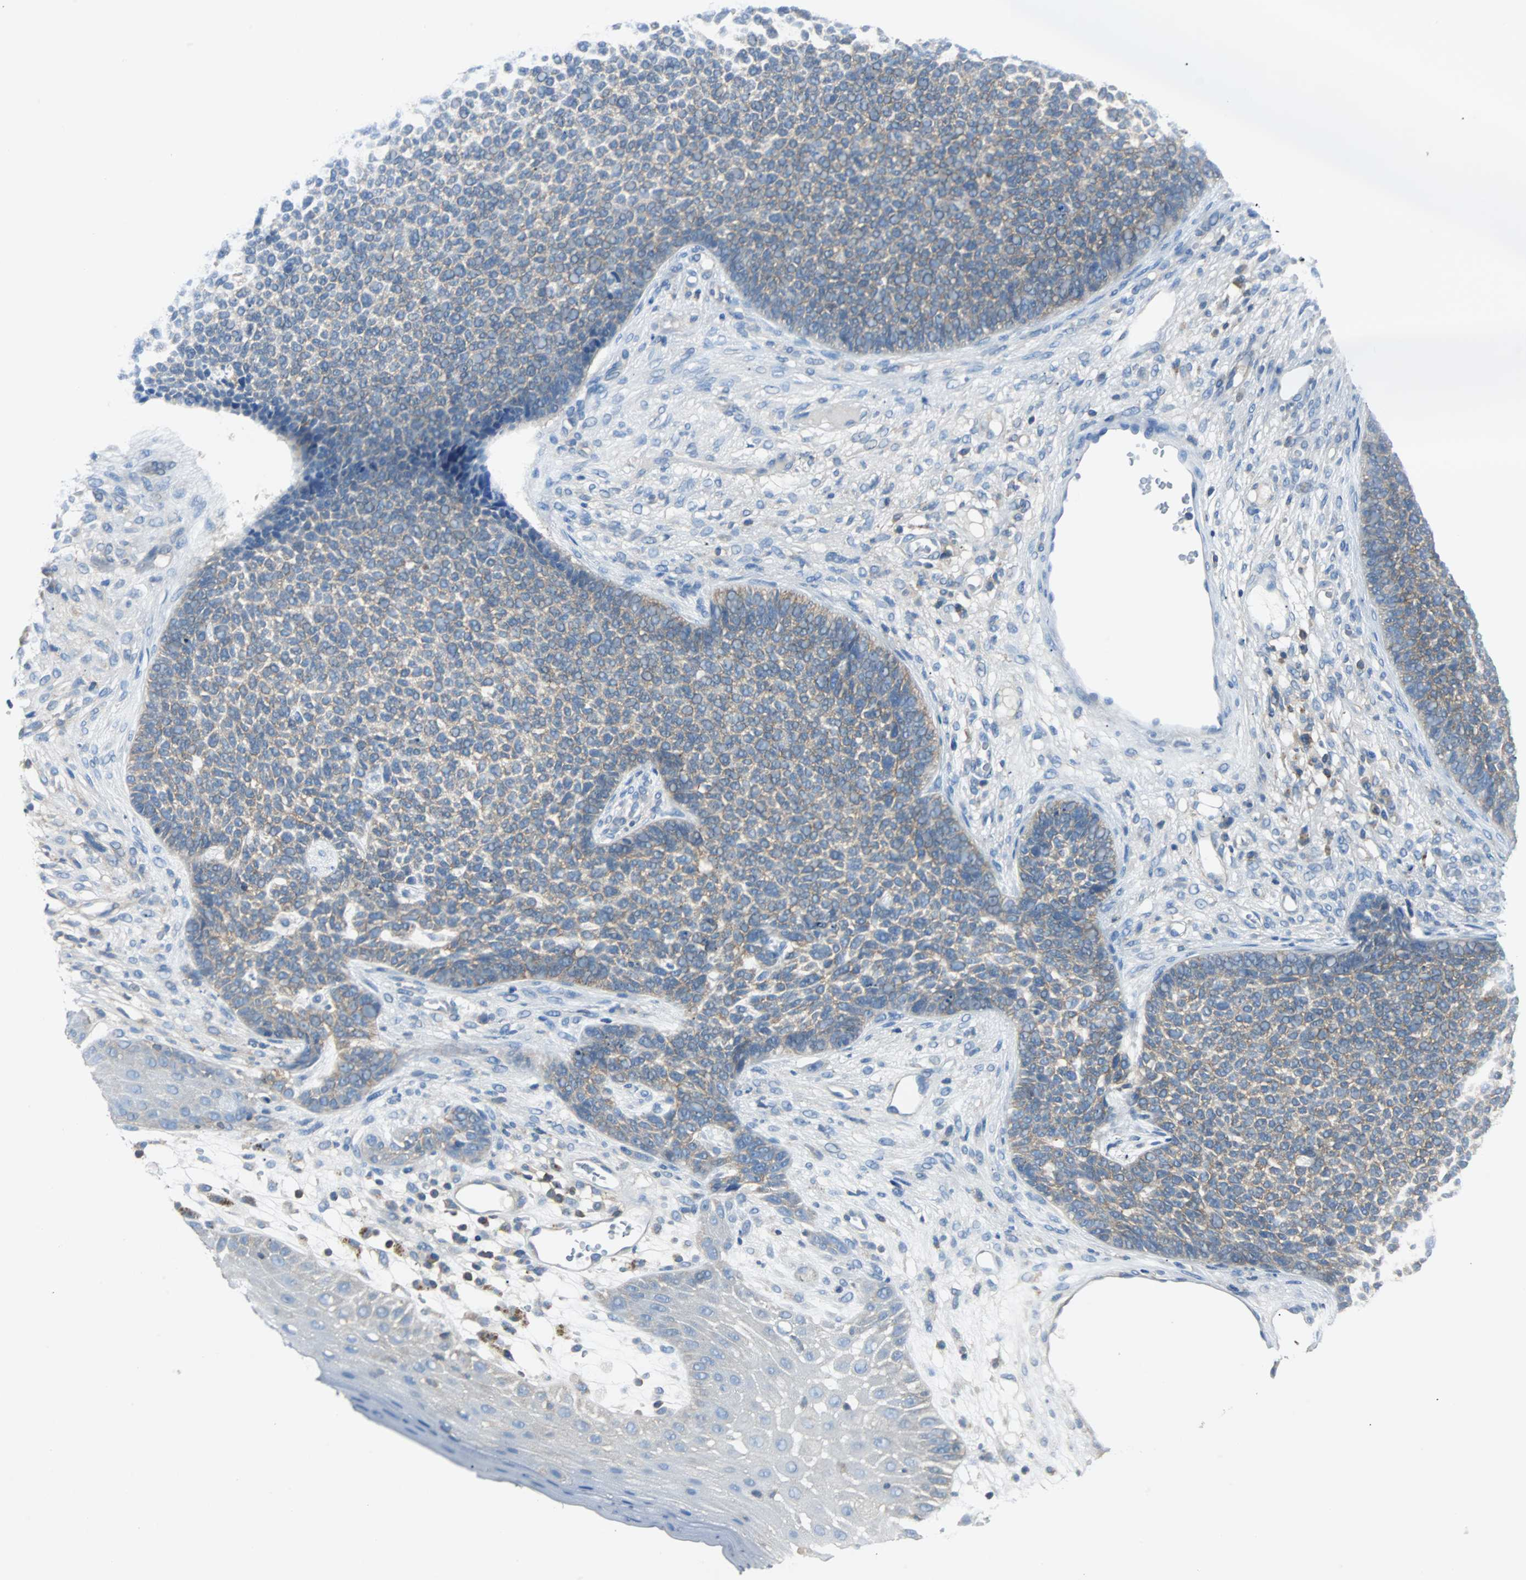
{"staining": {"intensity": "weak", "quantity": "25%-75%", "location": "cytoplasmic/membranous"}, "tissue": "skin cancer", "cell_type": "Tumor cells", "image_type": "cancer", "snomed": [{"axis": "morphology", "description": "Basal cell carcinoma"}, {"axis": "topography", "description": "Skin"}], "caption": "Brown immunohistochemical staining in skin cancer (basal cell carcinoma) demonstrates weak cytoplasmic/membranous staining in about 25%-75% of tumor cells.", "gene": "TSC22D4", "patient": {"sex": "female", "age": 84}}